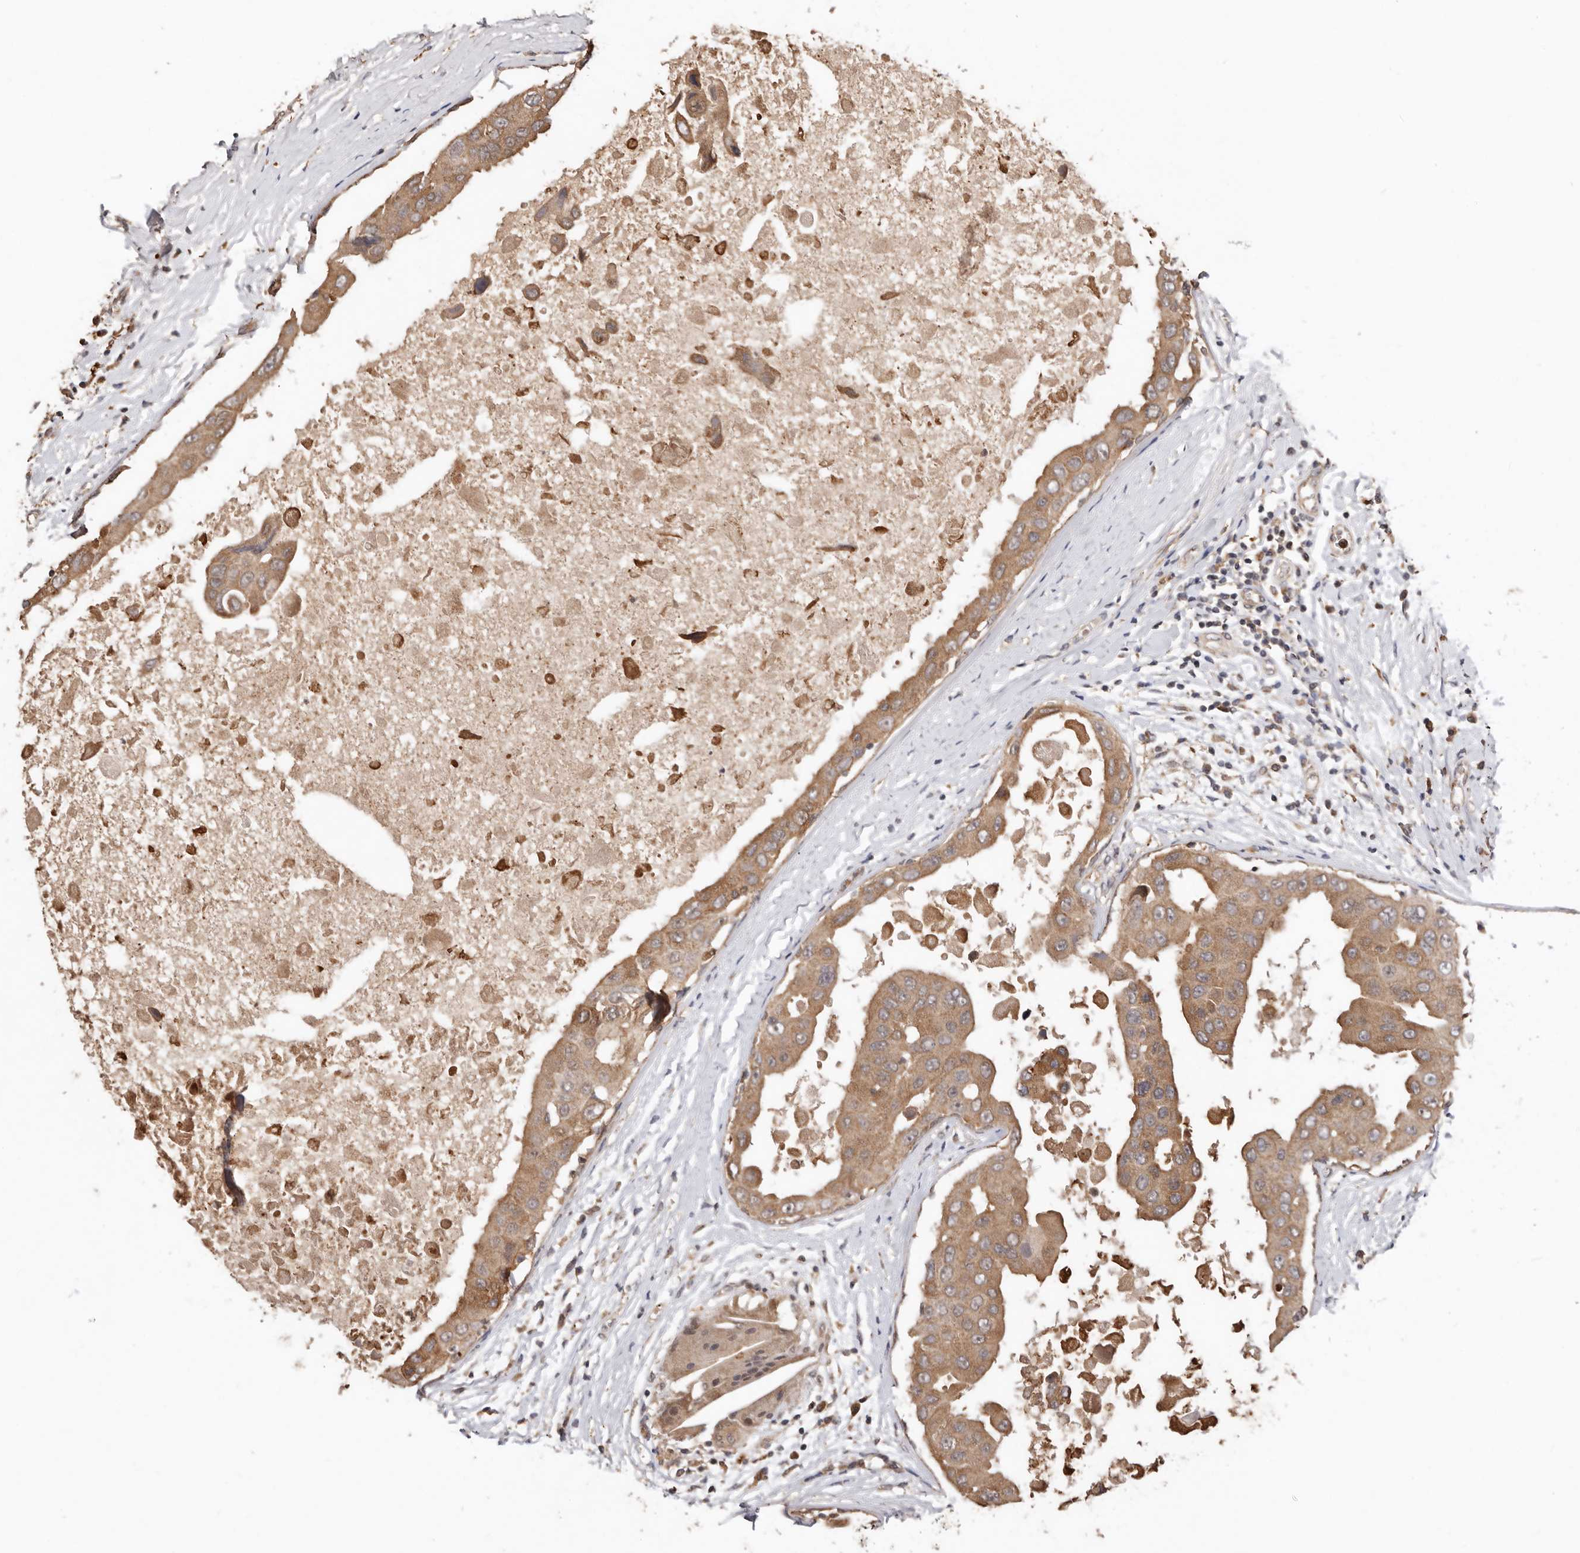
{"staining": {"intensity": "moderate", "quantity": ">75%", "location": "cytoplasmic/membranous"}, "tissue": "breast cancer", "cell_type": "Tumor cells", "image_type": "cancer", "snomed": [{"axis": "morphology", "description": "Duct carcinoma"}, {"axis": "topography", "description": "Breast"}], "caption": "Human breast cancer (infiltrating ductal carcinoma) stained with a brown dye exhibits moderate cytoplasmic/membranous positive positivity in approximately >75% of tumor cells.", "gene": "RSPO2", "patient": {"sex": "female", "age": 27}}